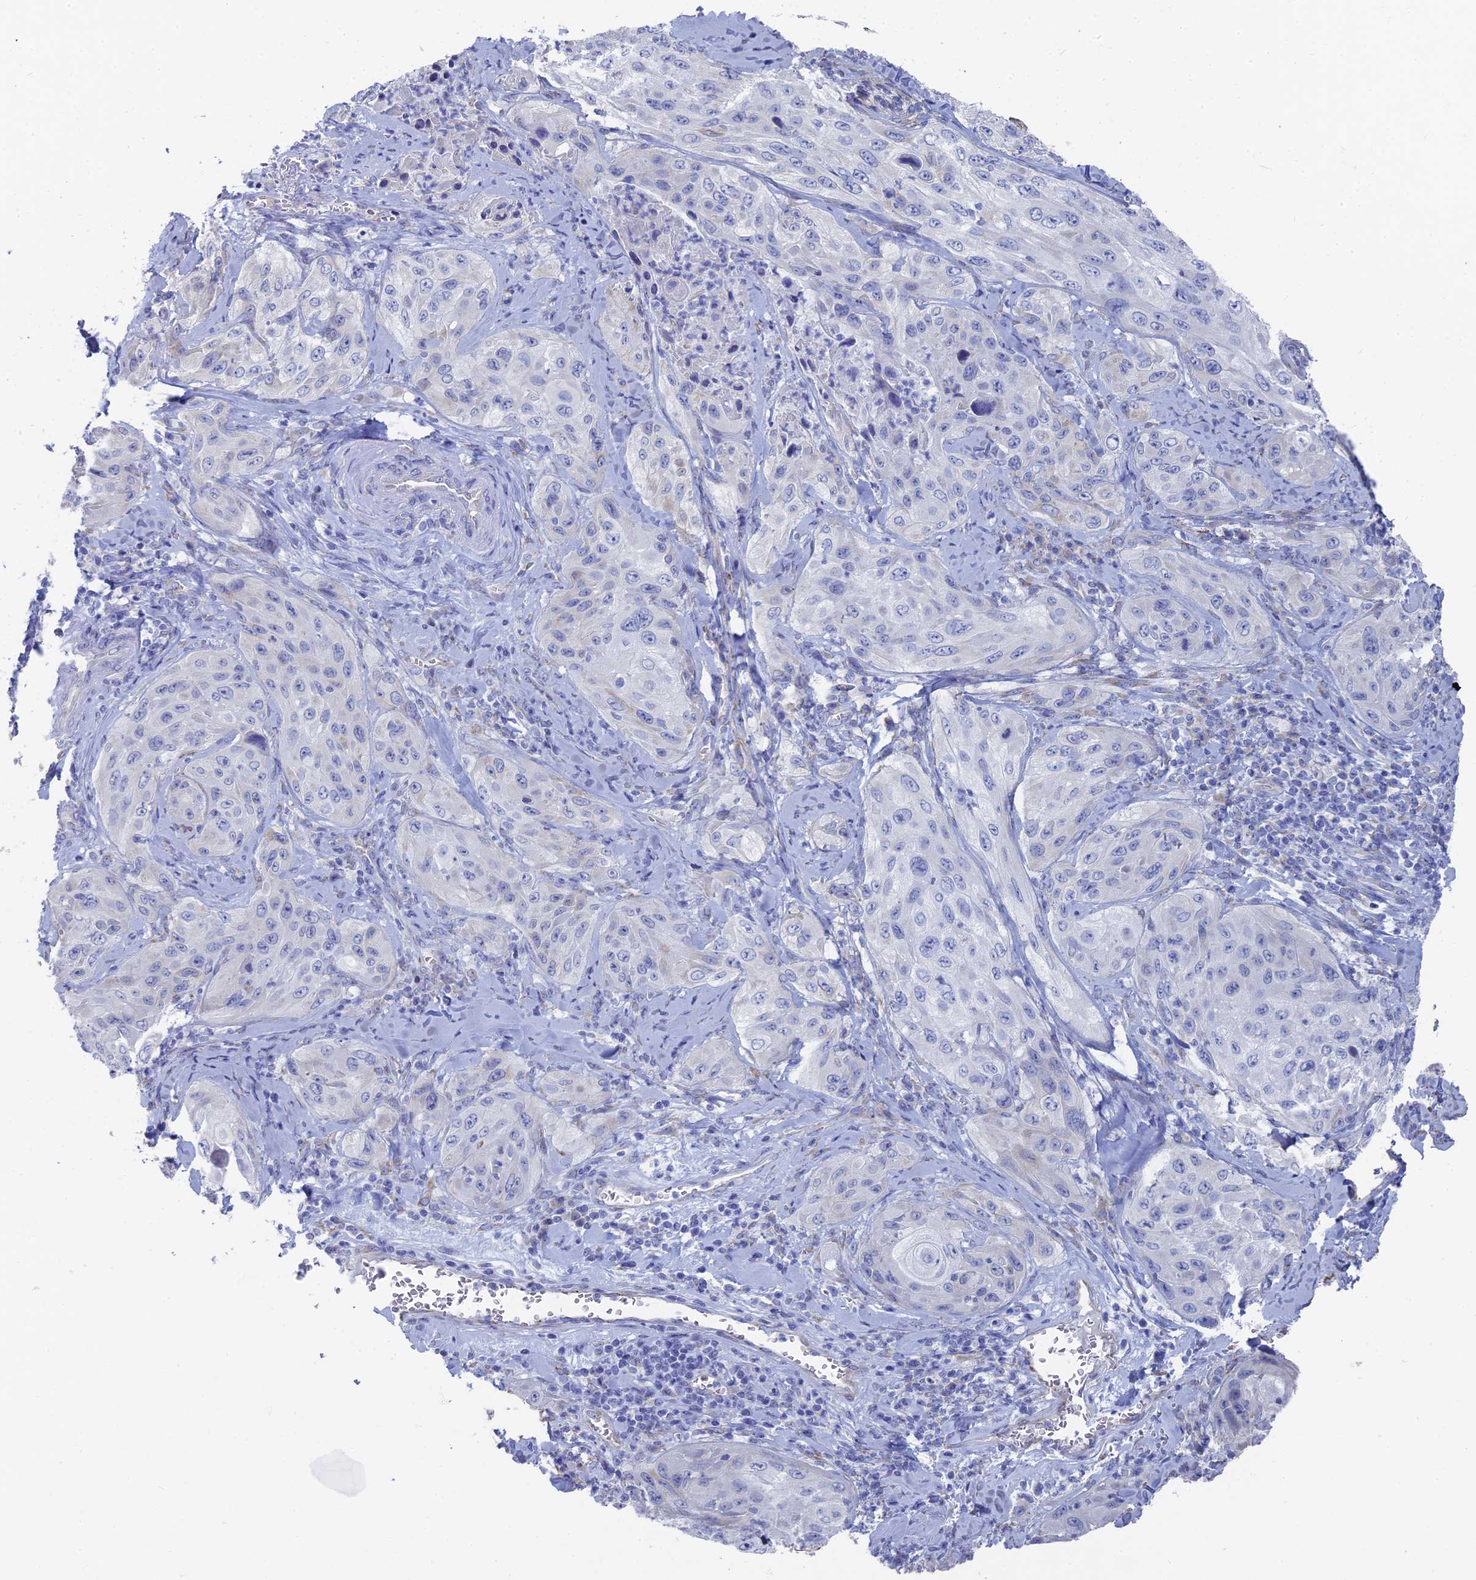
{"staining": {"intensity": "negative", "quantity": "none", "location": "none"}, "tissue": "cervical cancer", "cell_type": "Tumor cells", "image_type": "cancer", "snomed": [{"axis": "morphology", "description": "Squamous cell carcinoma, NOS"}, {"axis": "topography", "description": "Cervix"}], "caption": "This is an immunohistochemistry photomicrograph of cervical cancer (squamous cell carcinoma). There is no expression in tumor cells.", "gene": "TNNT3", "patient": {"sex": "female", "age": 42}}